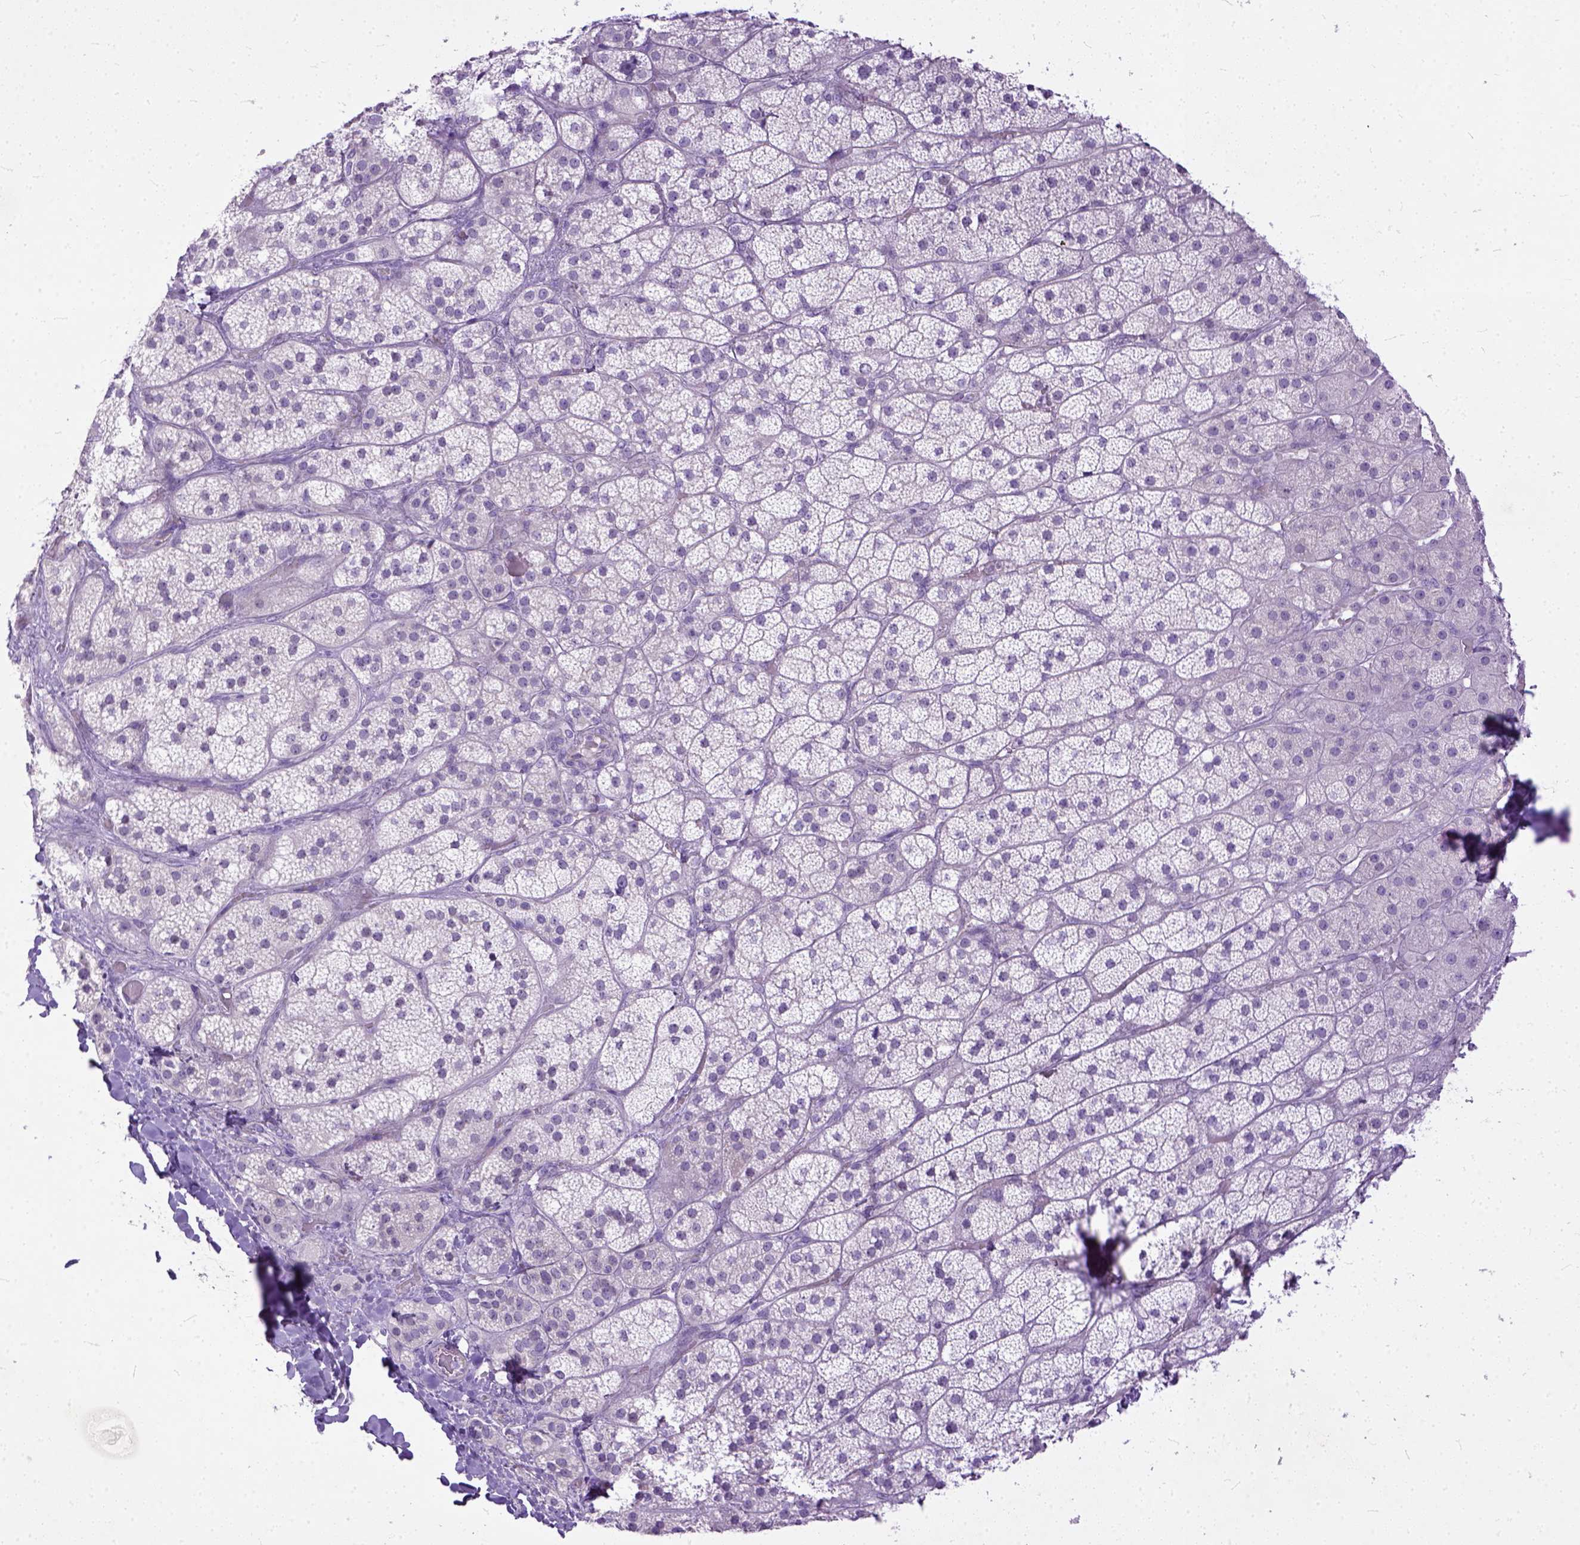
{"staining": {"intensity": "negative", "quantity": "none", "location": "none"}, "tissue": "adrenal gland", "cell_type": "Glandular cells", "image_type": "normal", "snomed": [{"axis": "morphology", "description": "Normal tissue, NOS"}, {"axis": "topography", "description": "Adrenal gland"}], "caption": "A high-resolution histopathology image shows IHC staining of unremarkable adrenal gland, which exhibits no significant expression in glandular cells. (Stains: DAB IHC with hematoxylin counter stain, Microscopy: brightfield microscopy at high magnification).", "gene": "ADGRF1", "patient": {"sex": "male", "age": 57}}